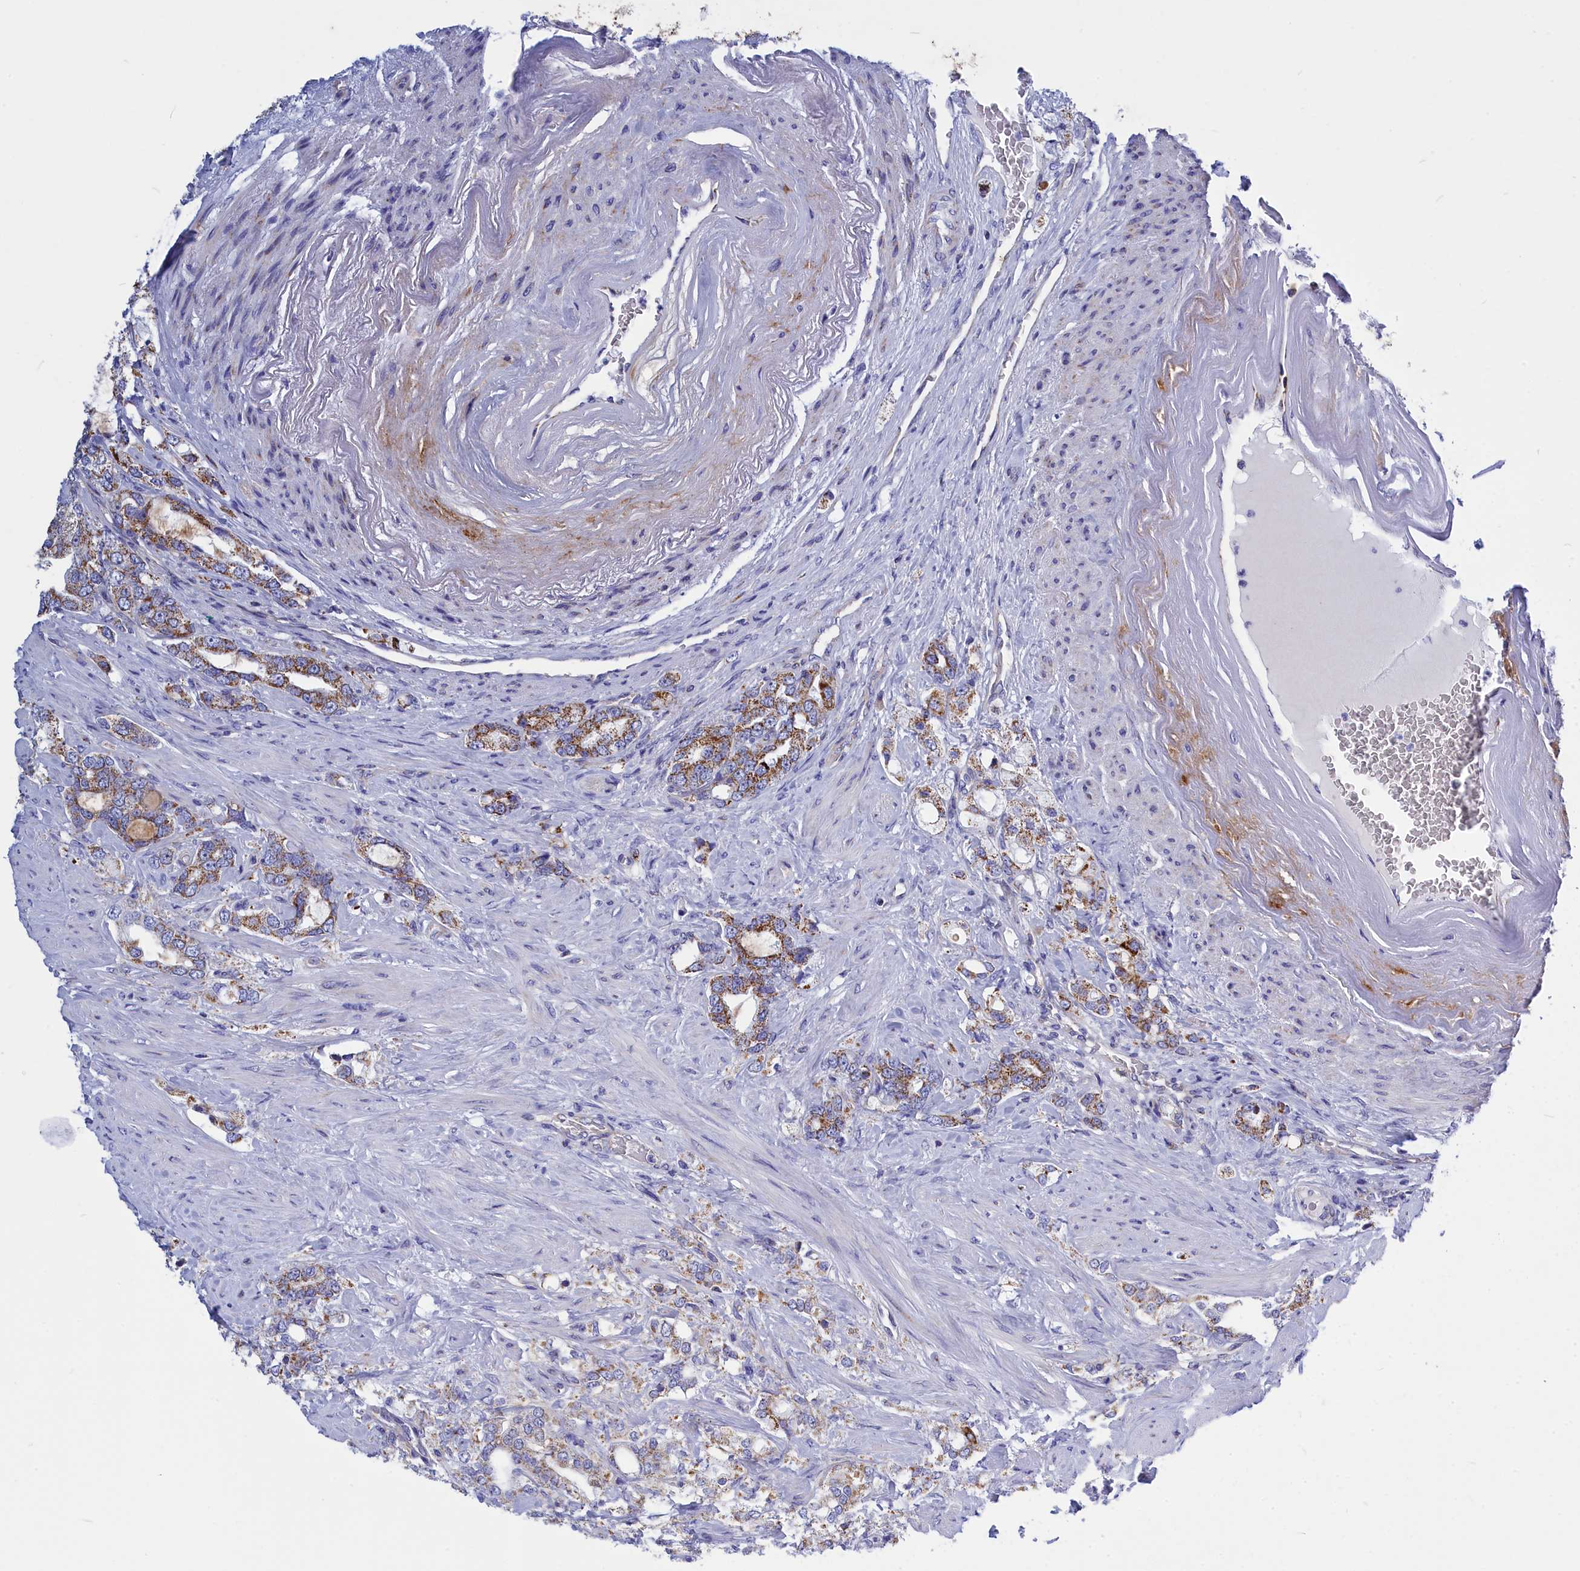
{"staining": {"intensity": "moderate", "quantity": ">75%", "location": "cytoplasmic/membranous"}, "tissue": "prostate cancer", "cell_type": "Tumor cells", "image_type": "cancer", "snomed": [{"axis": "morphology", "description": "Adenocarcinoma, High grade"}, {"axis": "topography", "description": "Prostate"}], "caption": "Approximately >75% of tumor cells in human prostate adenocarcinoma (high-grade) display moderate cytoplasmic/membranous protein staining as visualized by brown immunohistochemical staining.", "gene": "CCRL2", "patient": {"sex": "male", "age": 64}}